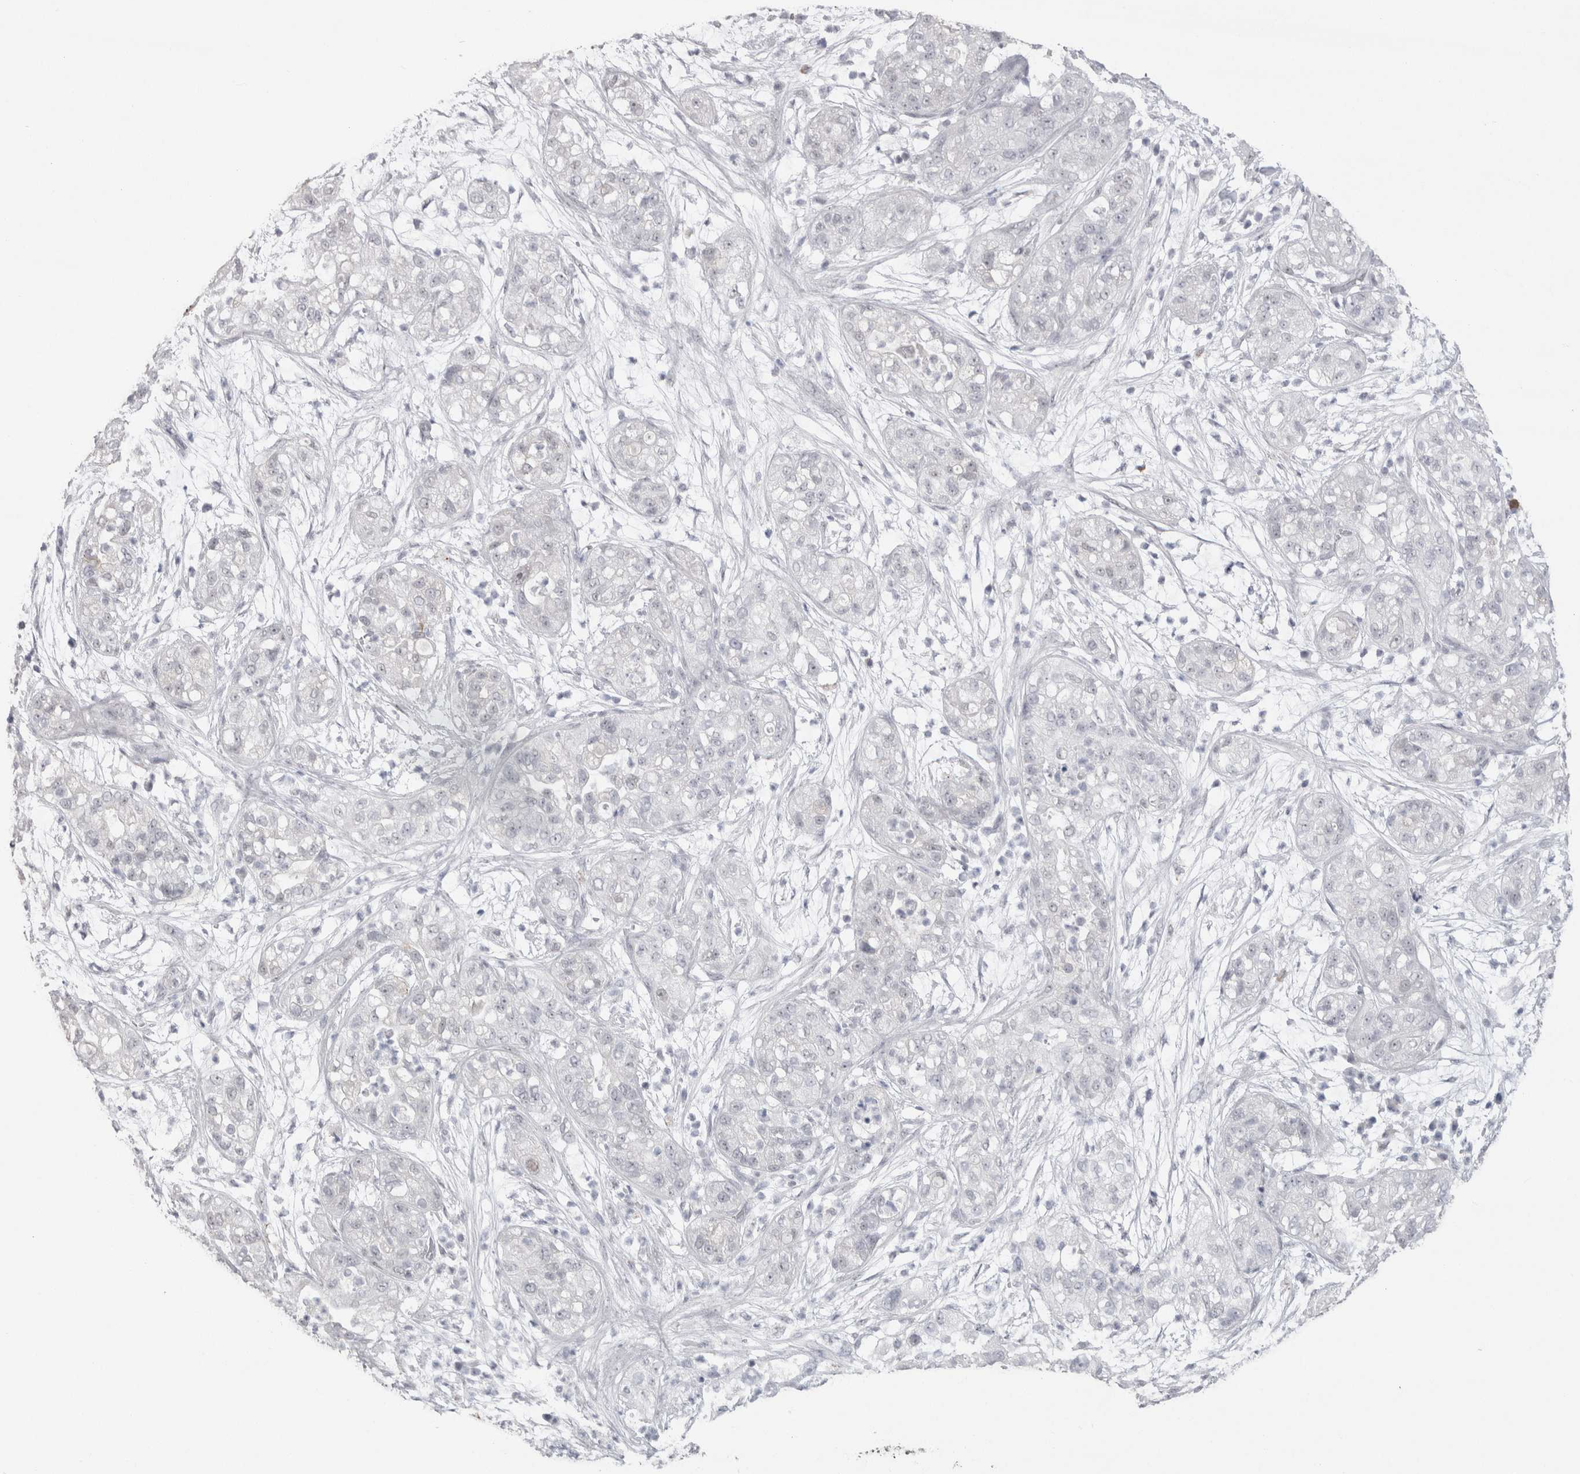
{"staining": {"intensity": "negative", "quantity": "none", "location": "none"}, "tissue": "pancreatic cancer", "cell_type": "Tumor cells", "image_type": "cancer", "snomed": [{"axis": "morphology", "description": "Adenocarcinoma, NOS"}, {"axis": "topography", "description": "Pancreas"}], "caption": "This is an IHC photomicrograph of pancreatic adenocarcinoma. There is no expression in tumor cells.", "gene": "CDH17", "patient": {"sex": "female", "age": 78}}